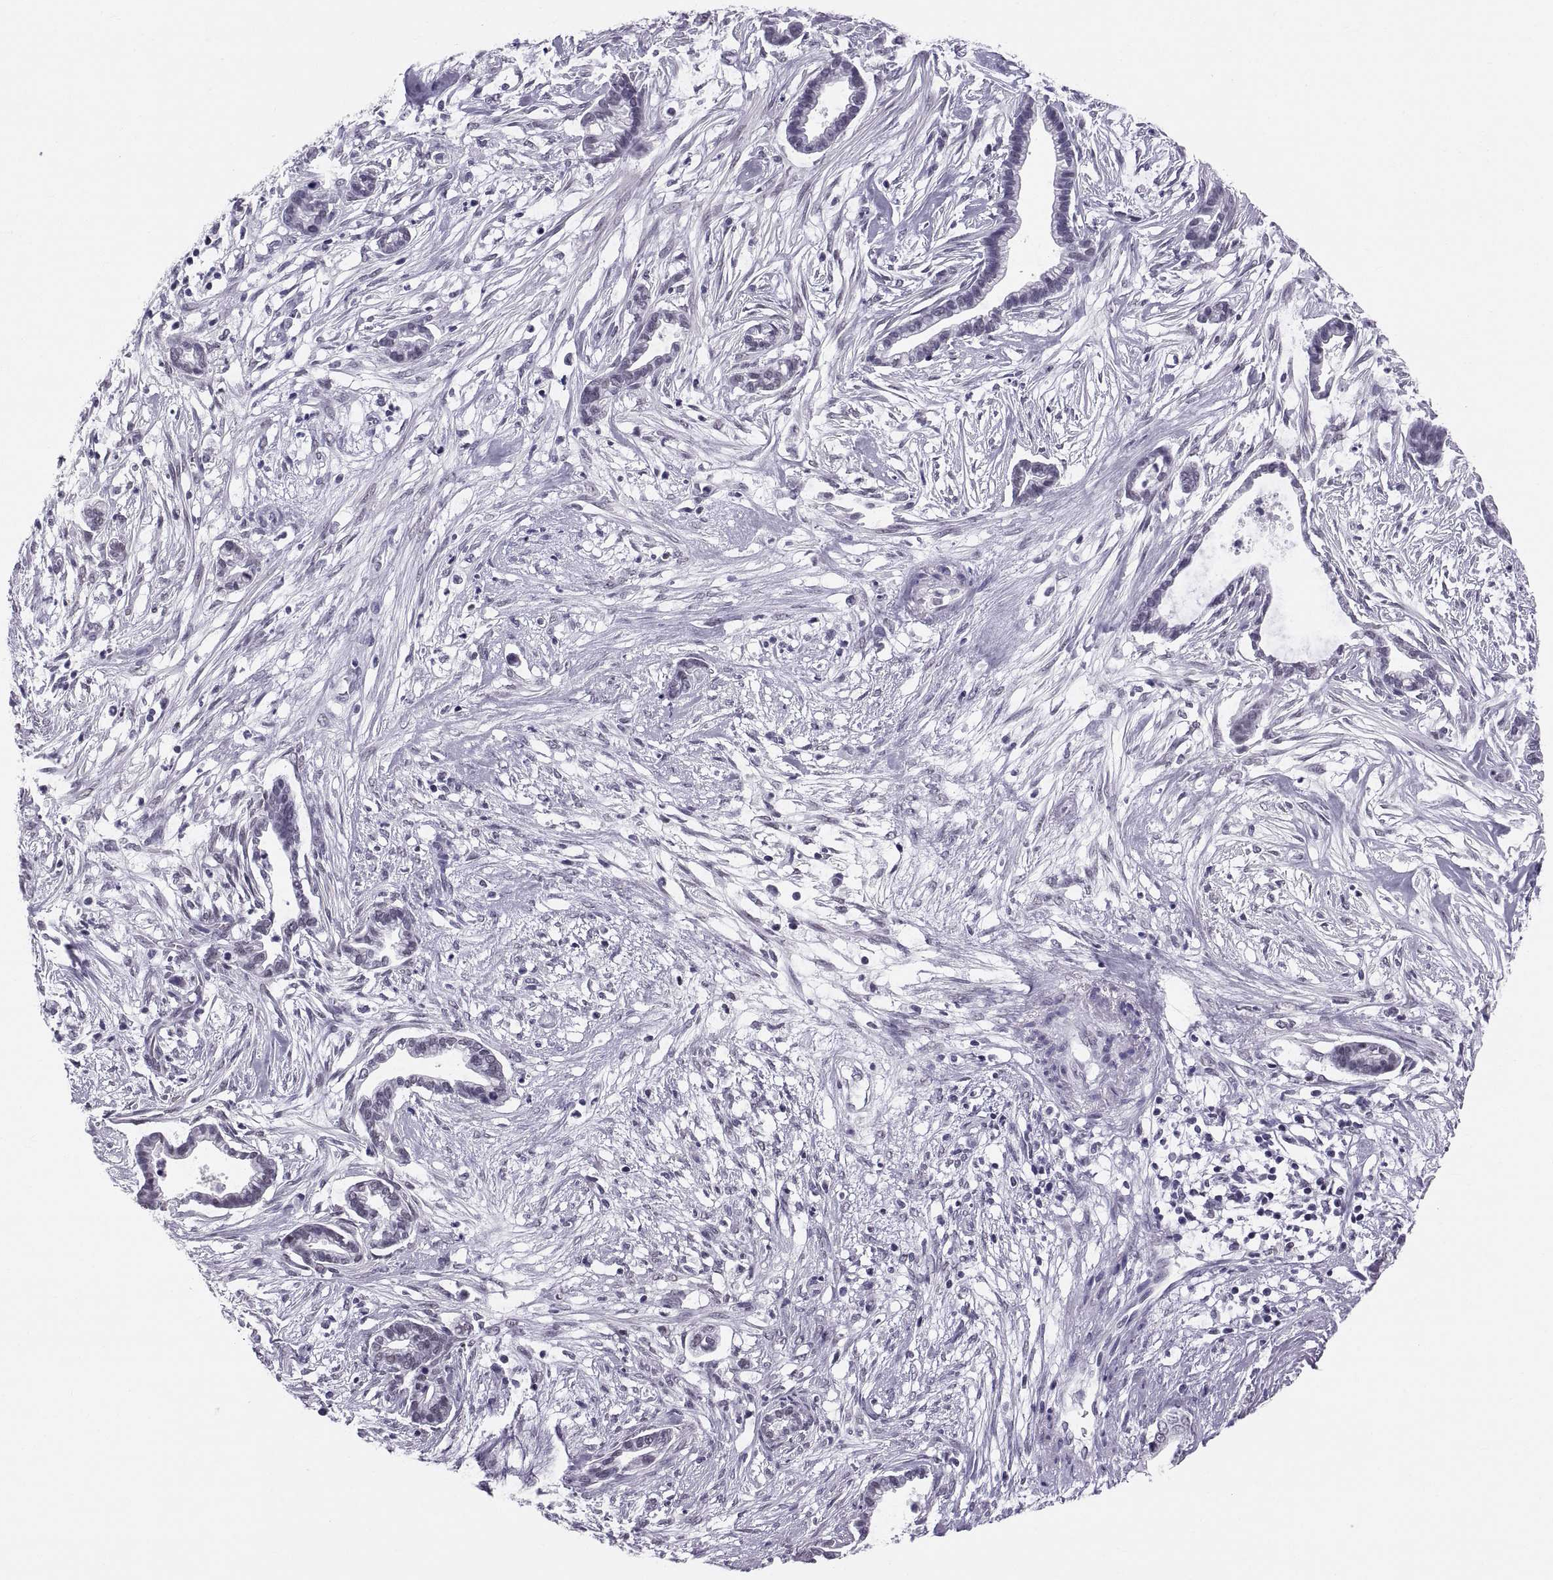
{"staining": {"intensity": "negative", "quantity": "none", "location": "none"}, "tissue": "cervical cancer", "cell_type": "Tumor cells", "image_type": "cancer", "snomed": [{"axis": "morphology", "description": "Adenocarcinoma, NOS"}, {"axis": "topography", "description": "Cervix"}], "caption": "A high-resolution photomicrograph shows immunohistochemistry staining of cervical cancer (adenocarcinoma), which demonstrates no significant expression in tumor cells.", "gene": "NEUROD6", "patient": {"sex": "female", "age": 62}}